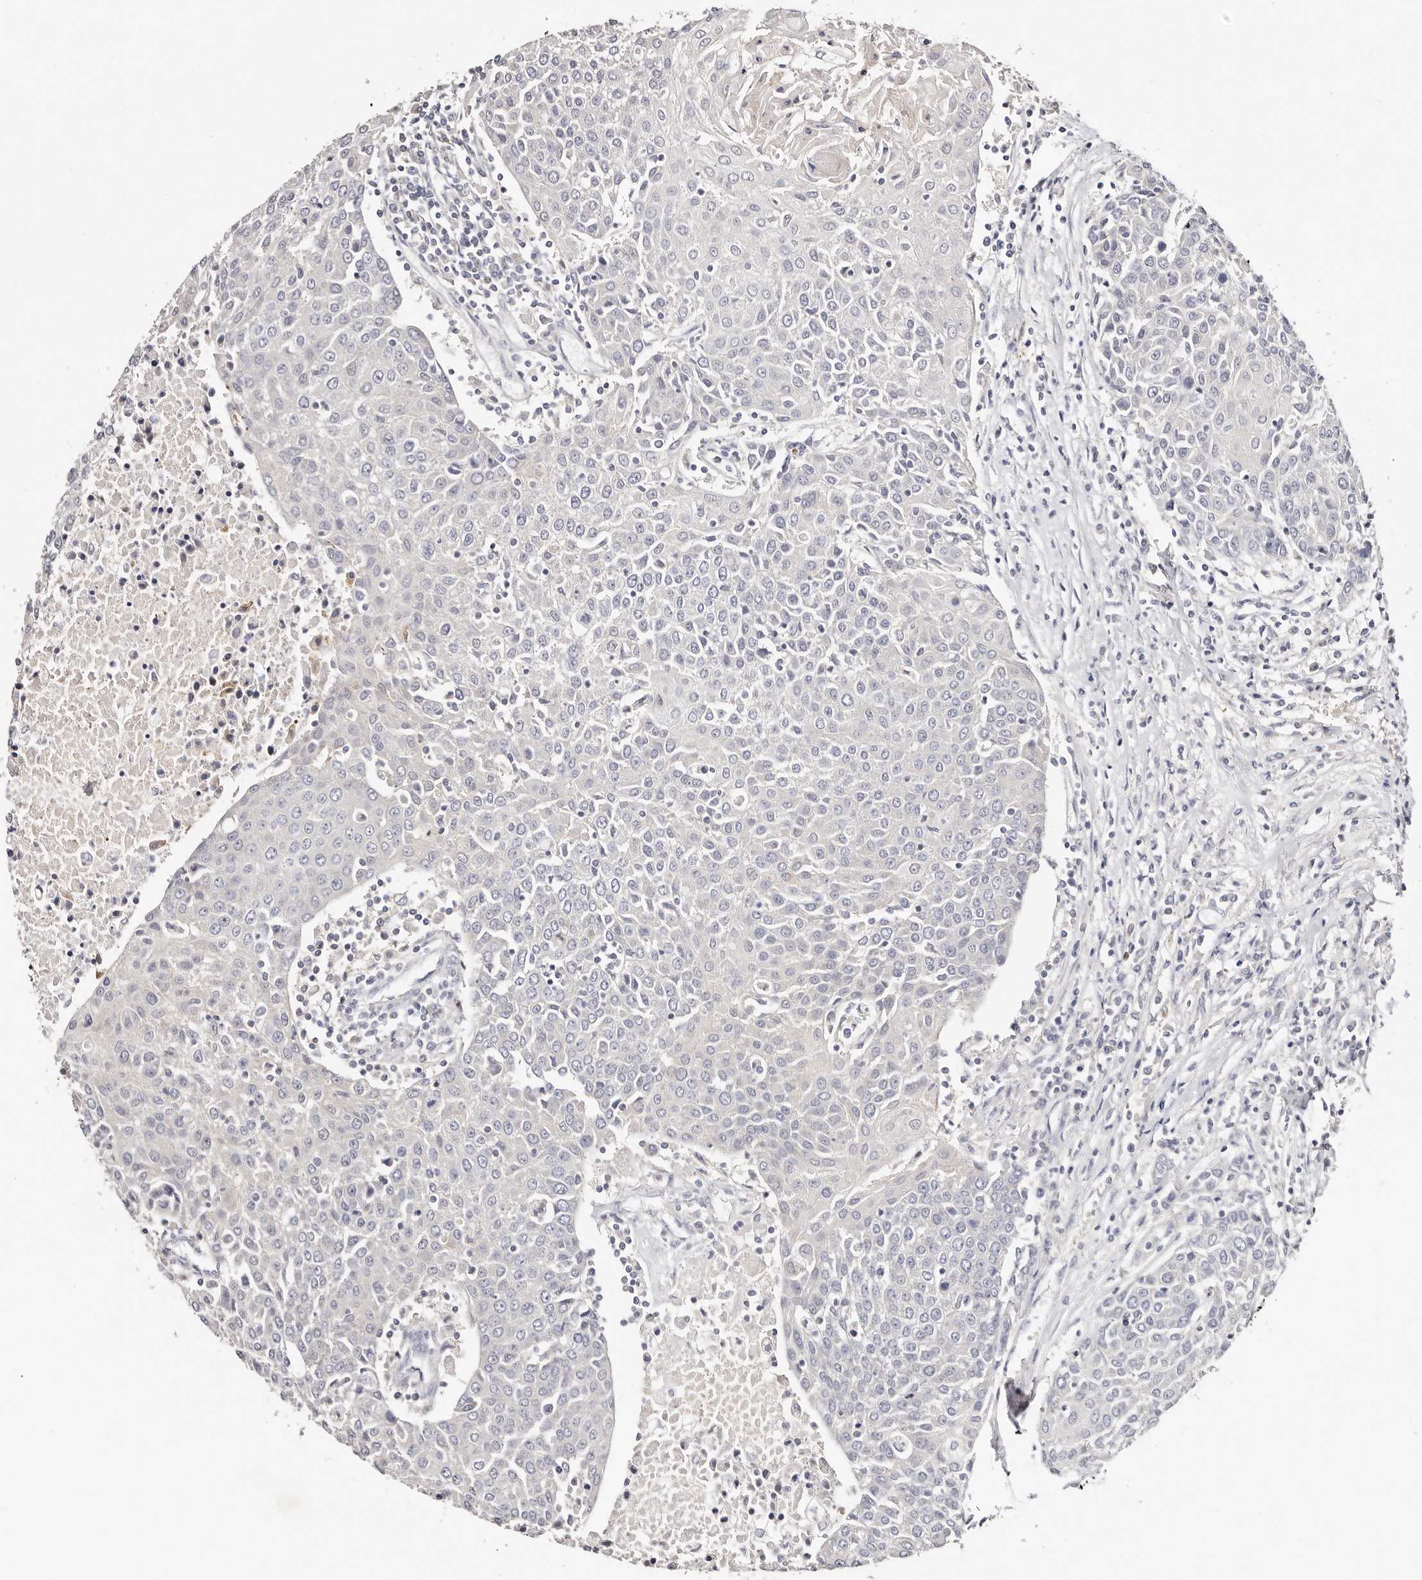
{"staining": {"intensity": "negative", "quantity": "none", "location": "none"}, "tissue": "urothelial cancer", "cell_type": "Tumor cells", "image_type": "cancer", "snomed": [{"axis": "morphology", "description": "Urothelial carcinoma, High grade"}, {"axis": "topography", "description": "Urinary bladder"}], "caption": "A photomicrograph of human urothelial cancer is negative for staining in tumor cells.", "gene": "IQGAP3", "patient": {"sex": "female", "age": 85}}